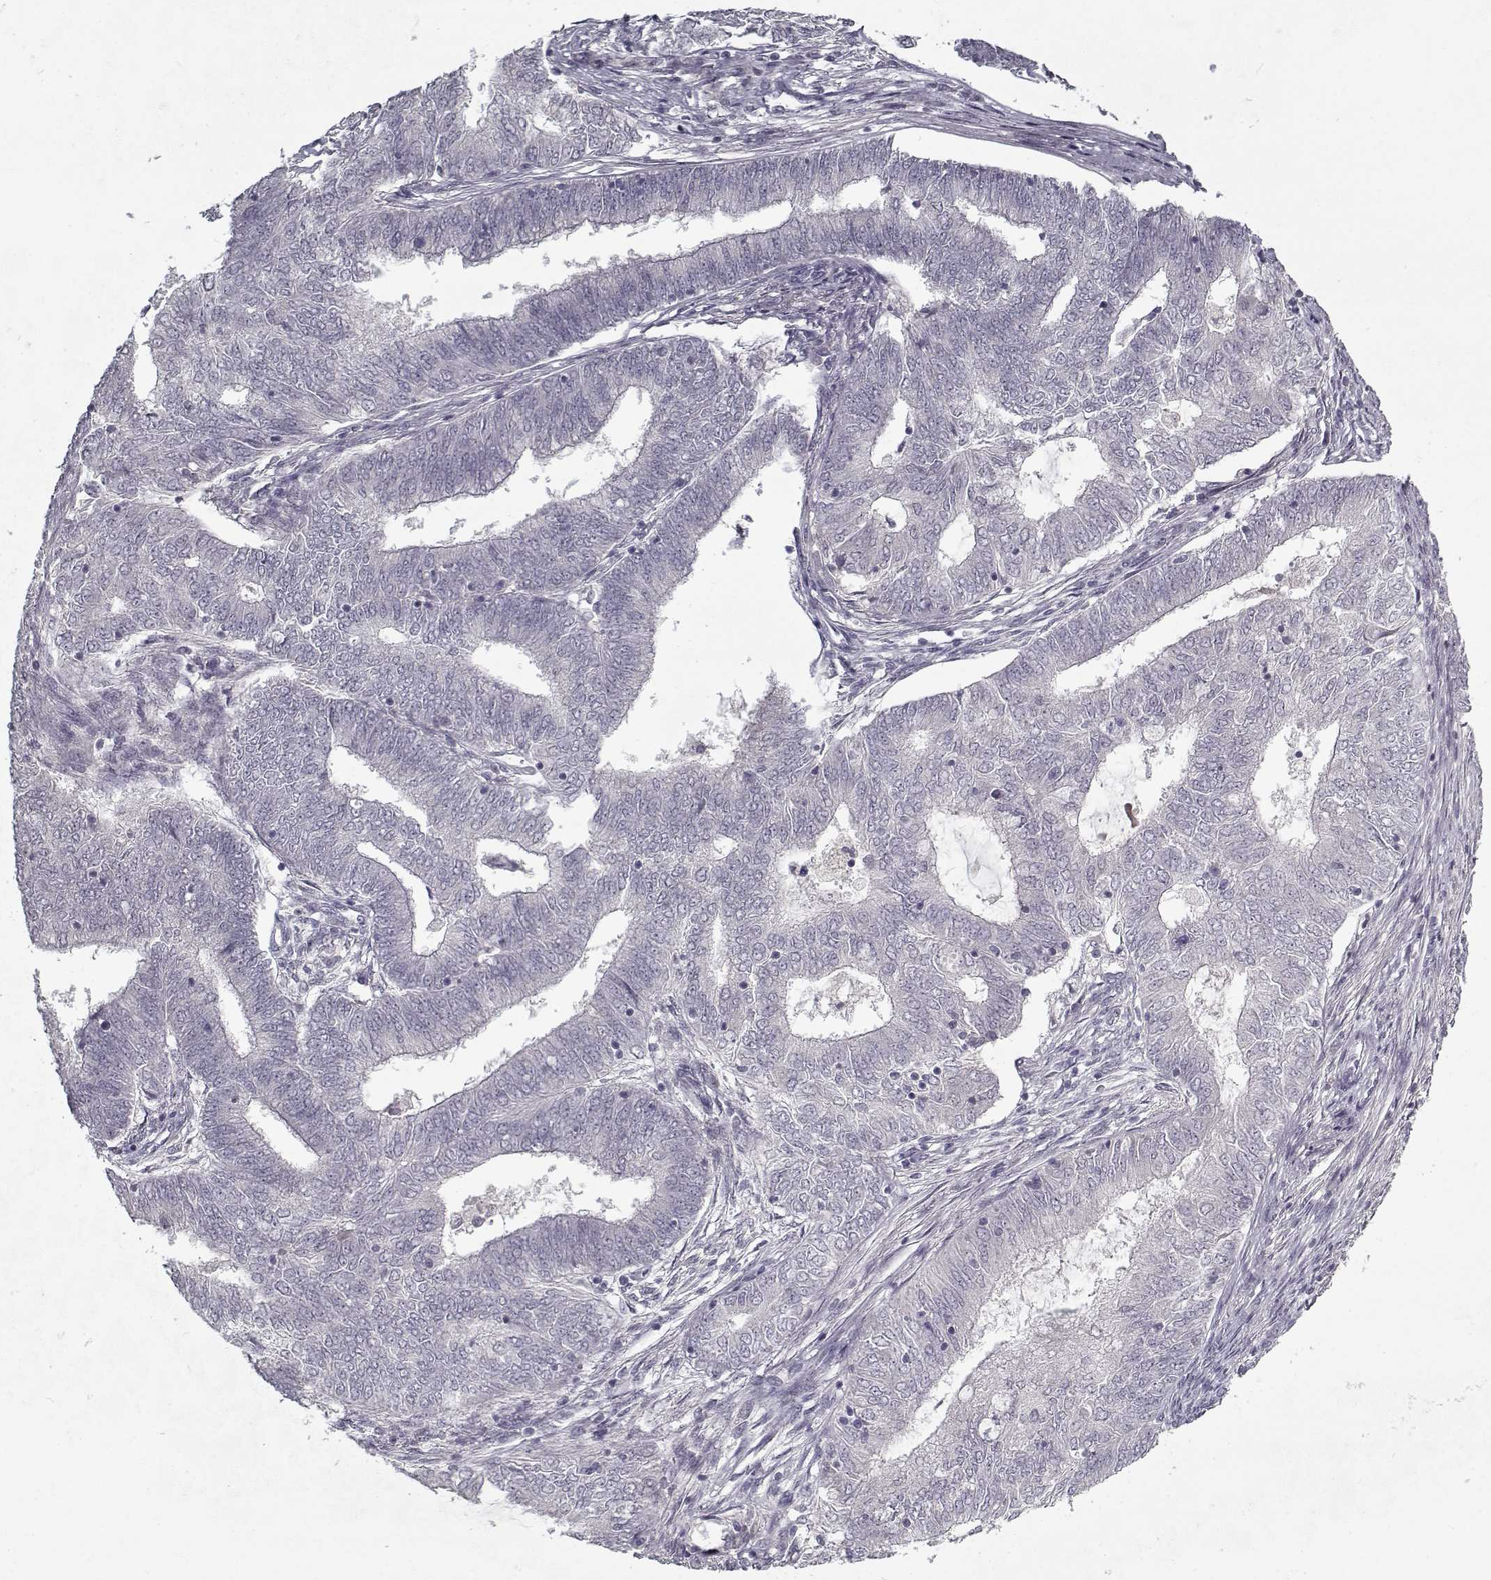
{"staining": {"intensity": "negative", "quantity": "none", "location": "none"}, "tissue": "endometrial cancer", "cell_type": "Tumor cells", "image_type": "cancer", "snomed": [{"axis": "morphology", "description": "Adenocarcinoma, NOS"}, {"axis": "topography", "description": "Endometrium"}], "caption": "A high-resolution image shows immunohistochemistry (IHC) staining of endometrial cancer, which reveals no significant staining in tumor cells.", "gene": "LAMA2", "patient": {"sex": "female", "age": 62}}